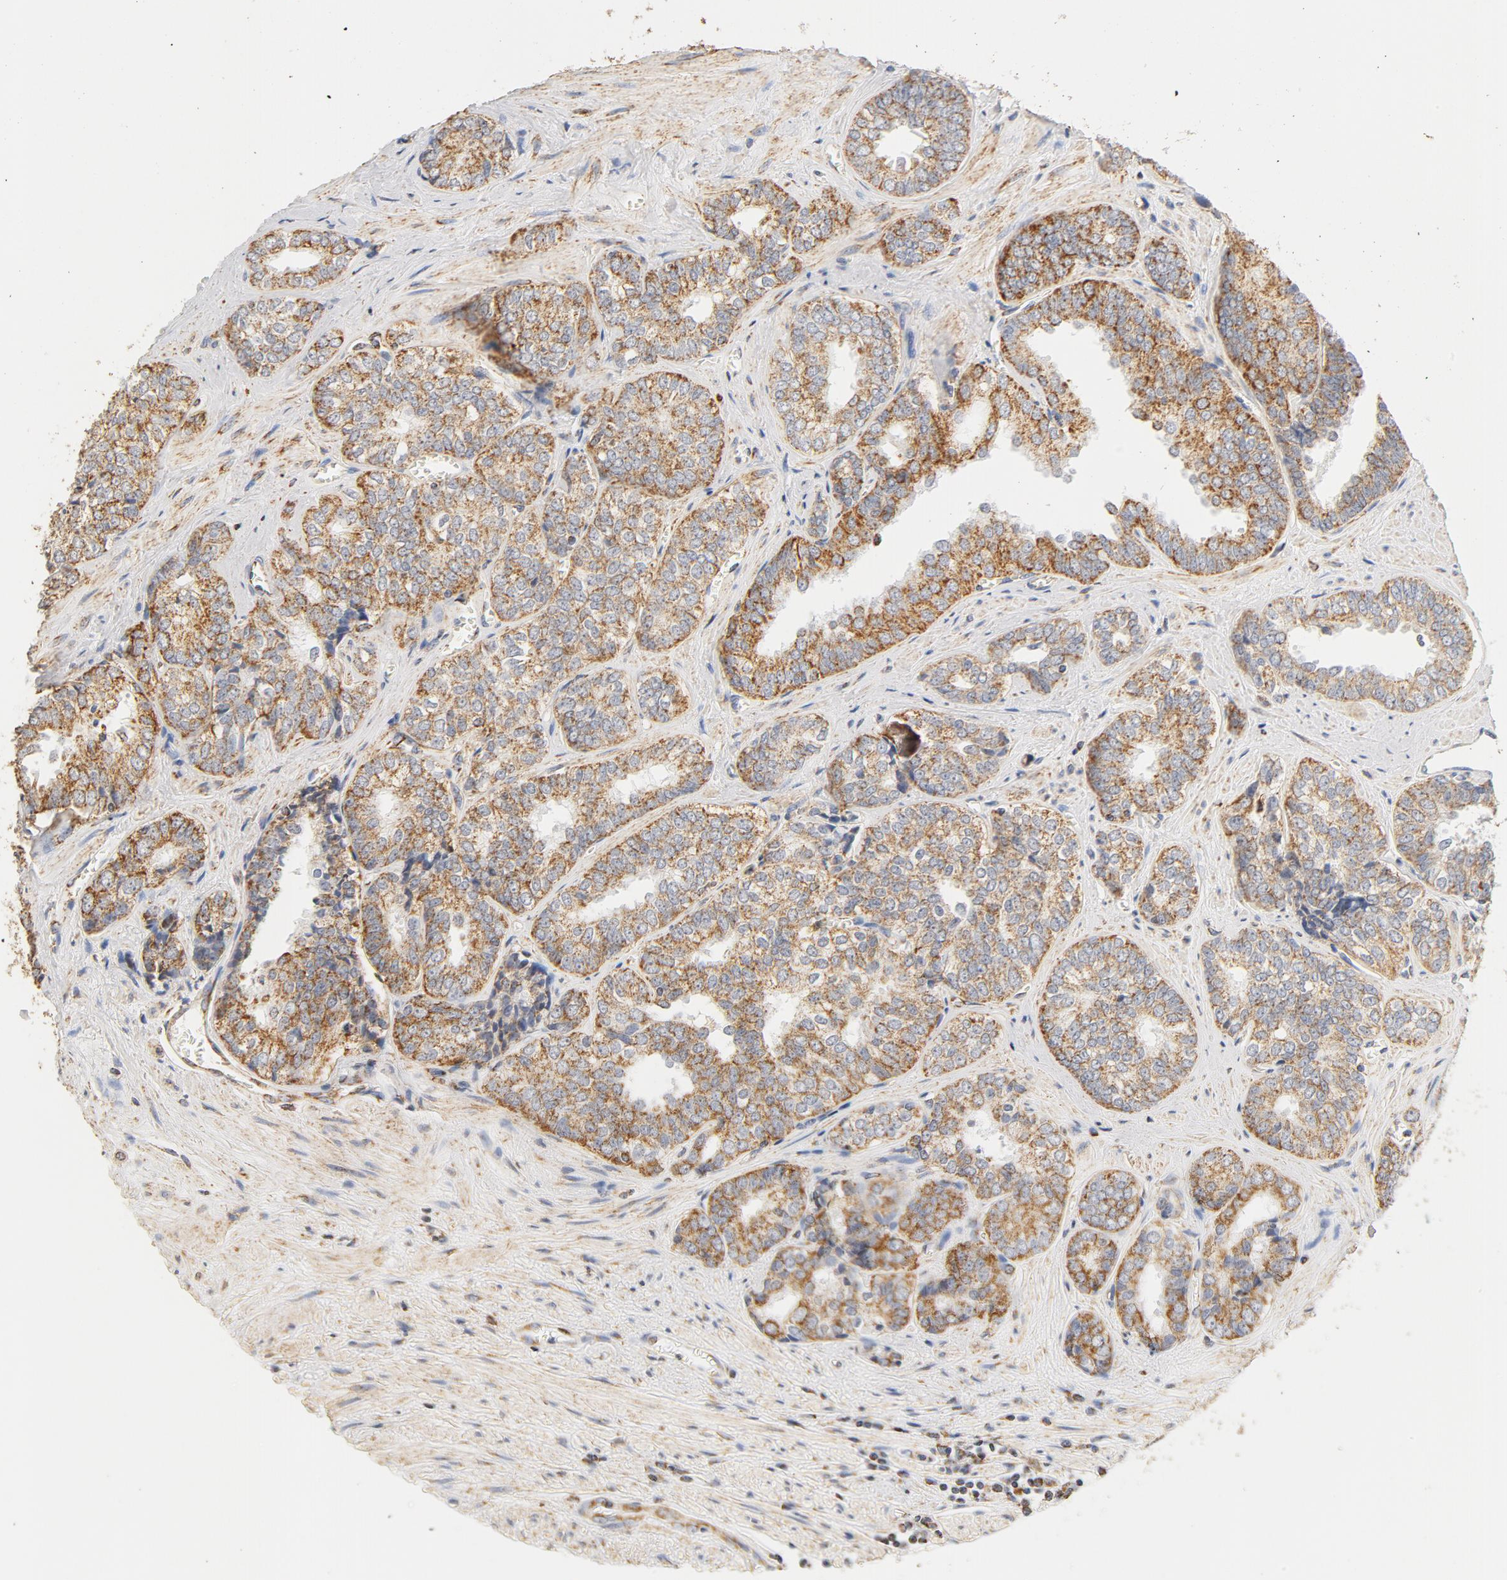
{"staining": {"intensity": "moderate", "quantity": ">75%", "location": "cytoplasmic/membranous"}, "tissue": "prostate cancer", "cell_type": "Tumor cells", "image_type": "cancer", "snomed": [{"axis": "morphology", "description": "Adenocarcinoma, High grade"}, {"axis": "topography", "description": "Prostate"}], "caption": "About >75% of tumor cells in prostate cancer (high-grade adenocarcinoma) display moderate cytoplasmic/membranous protein positivity as visualized by brown immunohistochemical staining.", "gene": "COX4I1", "patient": {"sex": "male", "age": 67}}